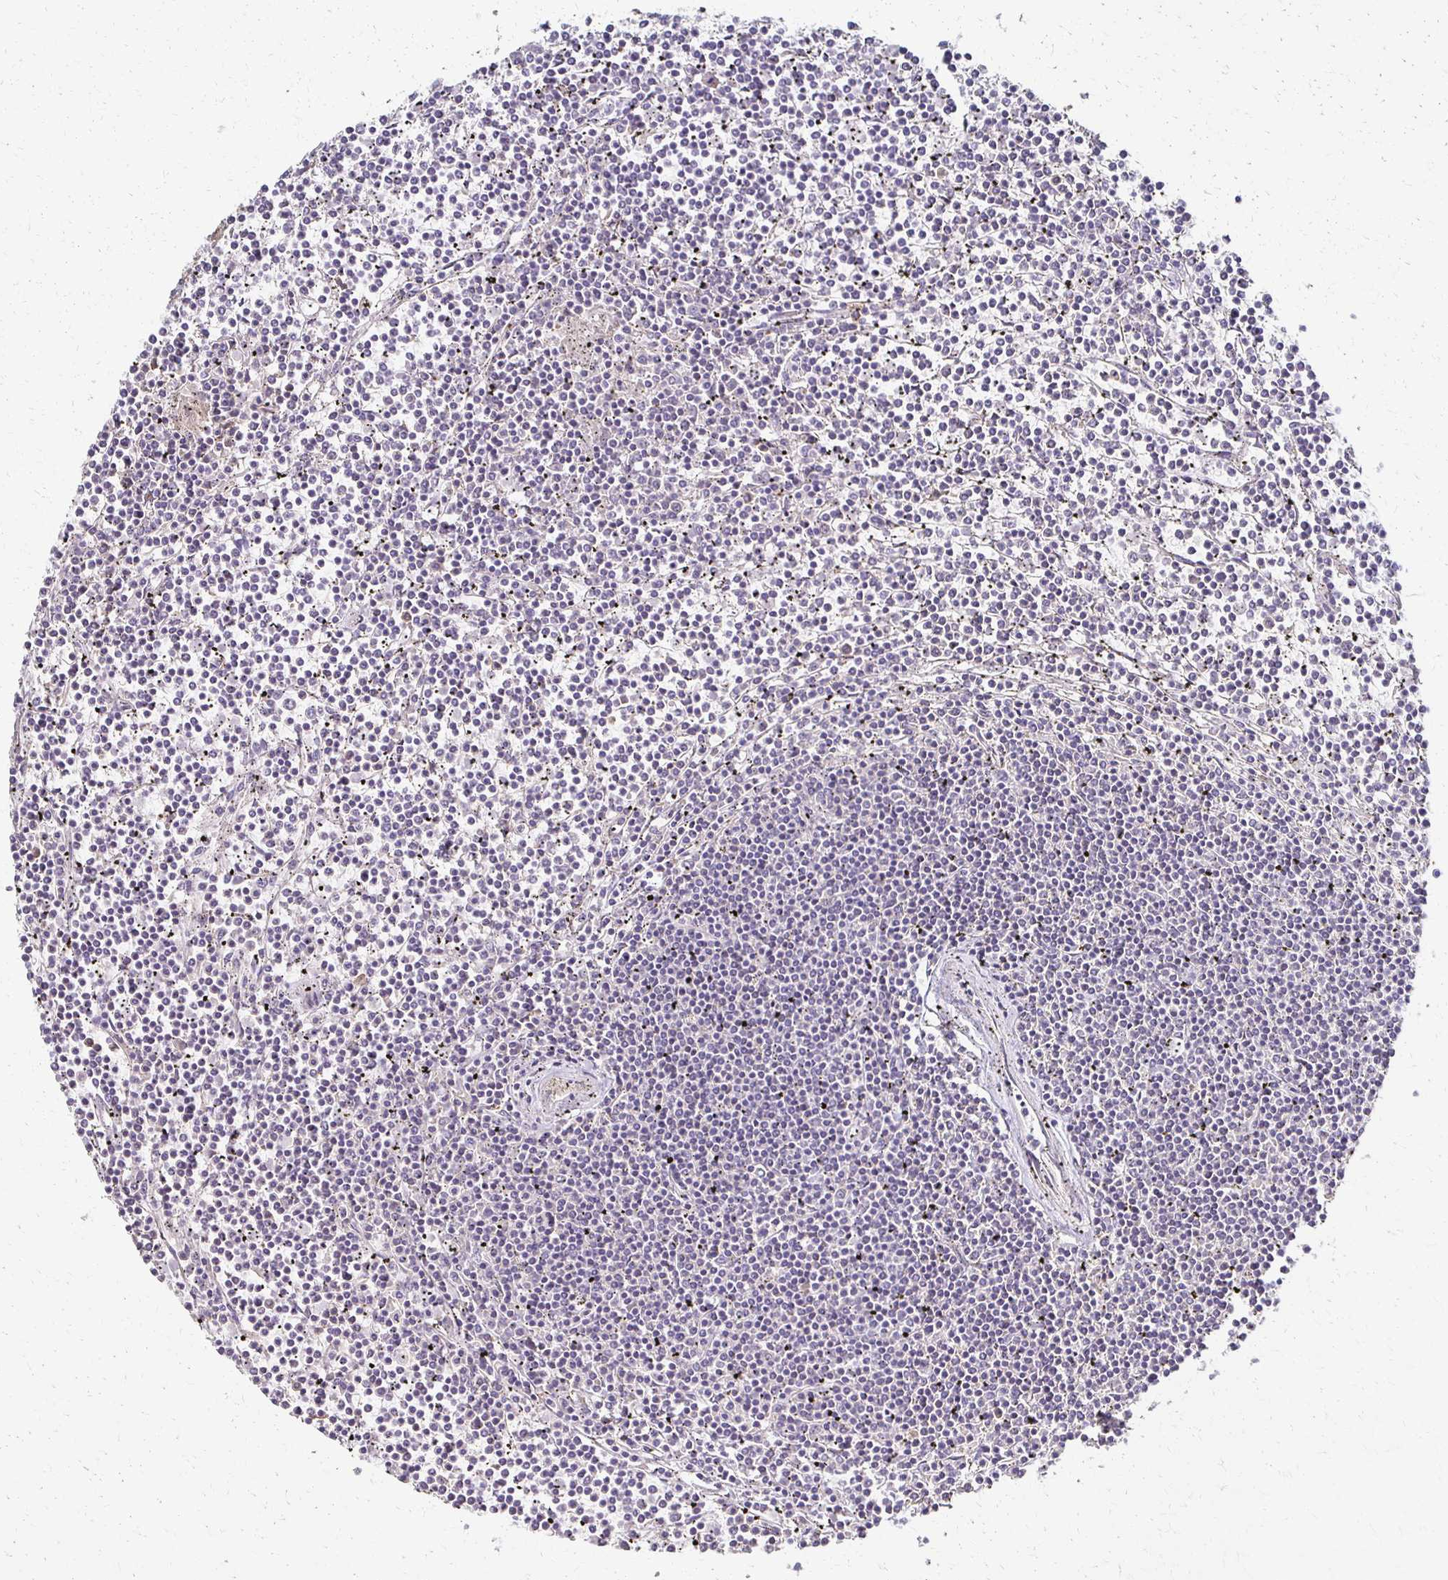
{"staining": {"intensity": "negative", "quantity": "none", "location": "none"}, "tissue": "lymphoma", "cell_type": "Tumor cells", "image_type": "cancer", "snomed": [{"axis": "morphology", "description": "Malignant lymphoma, non-Hodgkin's type, Low grade"}, {"axis": "topography", "description": "Spleen"}], "caption": "Tumor cells are negative for protein expression in human low-grade malignant lymphoma, non-Hodgkin's type.", "gene": "C1QTNF7", "patient": {"sex": "female", "age": 19}}